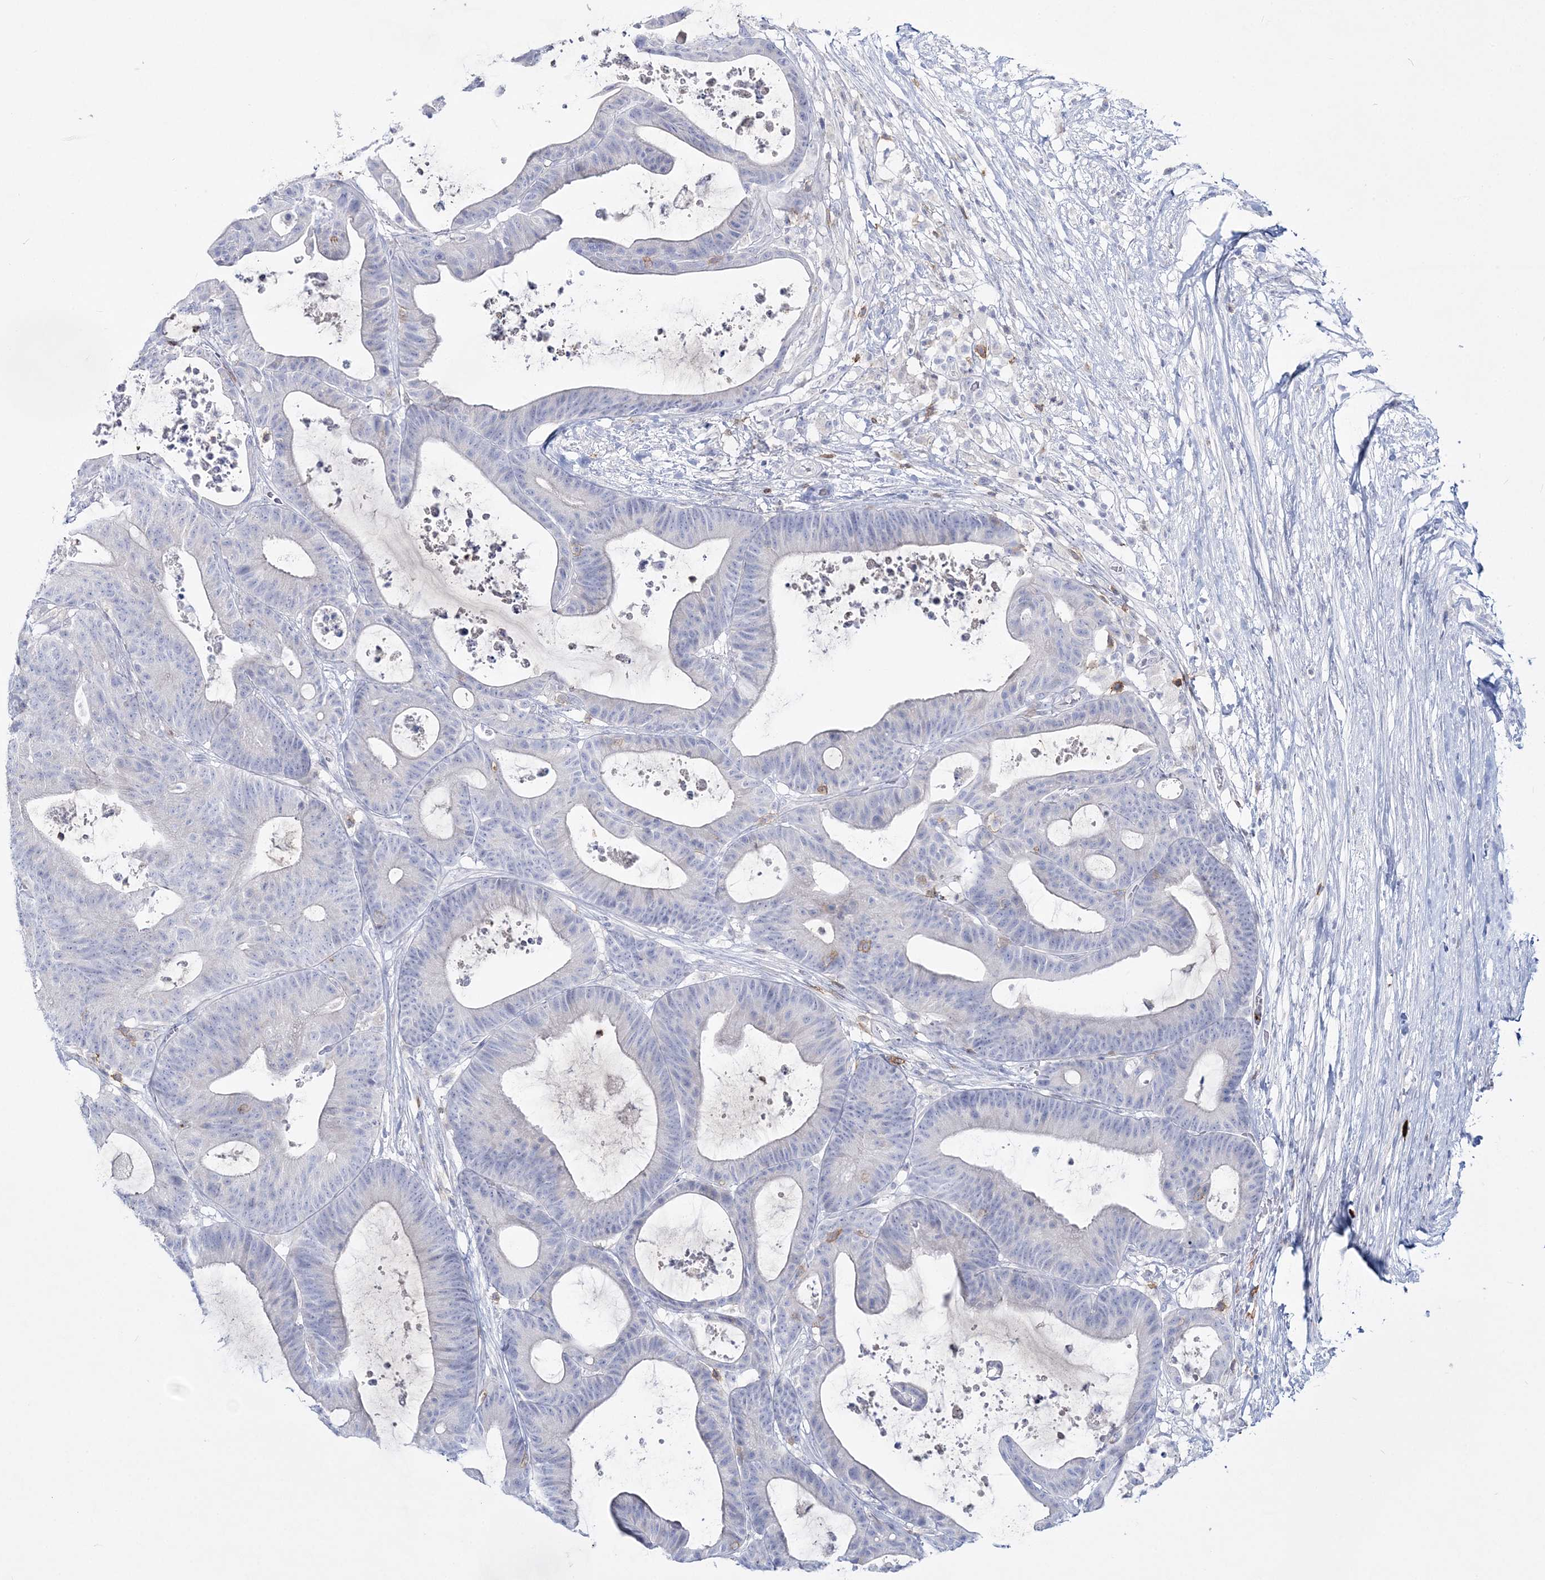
{"staining": {"intensity": "negative", "quantity": "none", "location": "none"}, "tissue": "colorectal cancer", "cell_type": "Tumor cells", "image_type": "cancer", "snomed": [{"axis": "morphology", "description": "Adenocarcinoma, NOS"}, {"axis": "topography", "description": "Colon"}], "caption": "Human colorectal cancer (adenocarcinoma) stained for a protein using immunohistochemistry (IHC) reveals no staining in tumor cells.", "gene": "WDSUB1", "patient": {"sex": "female", "age": 84}}